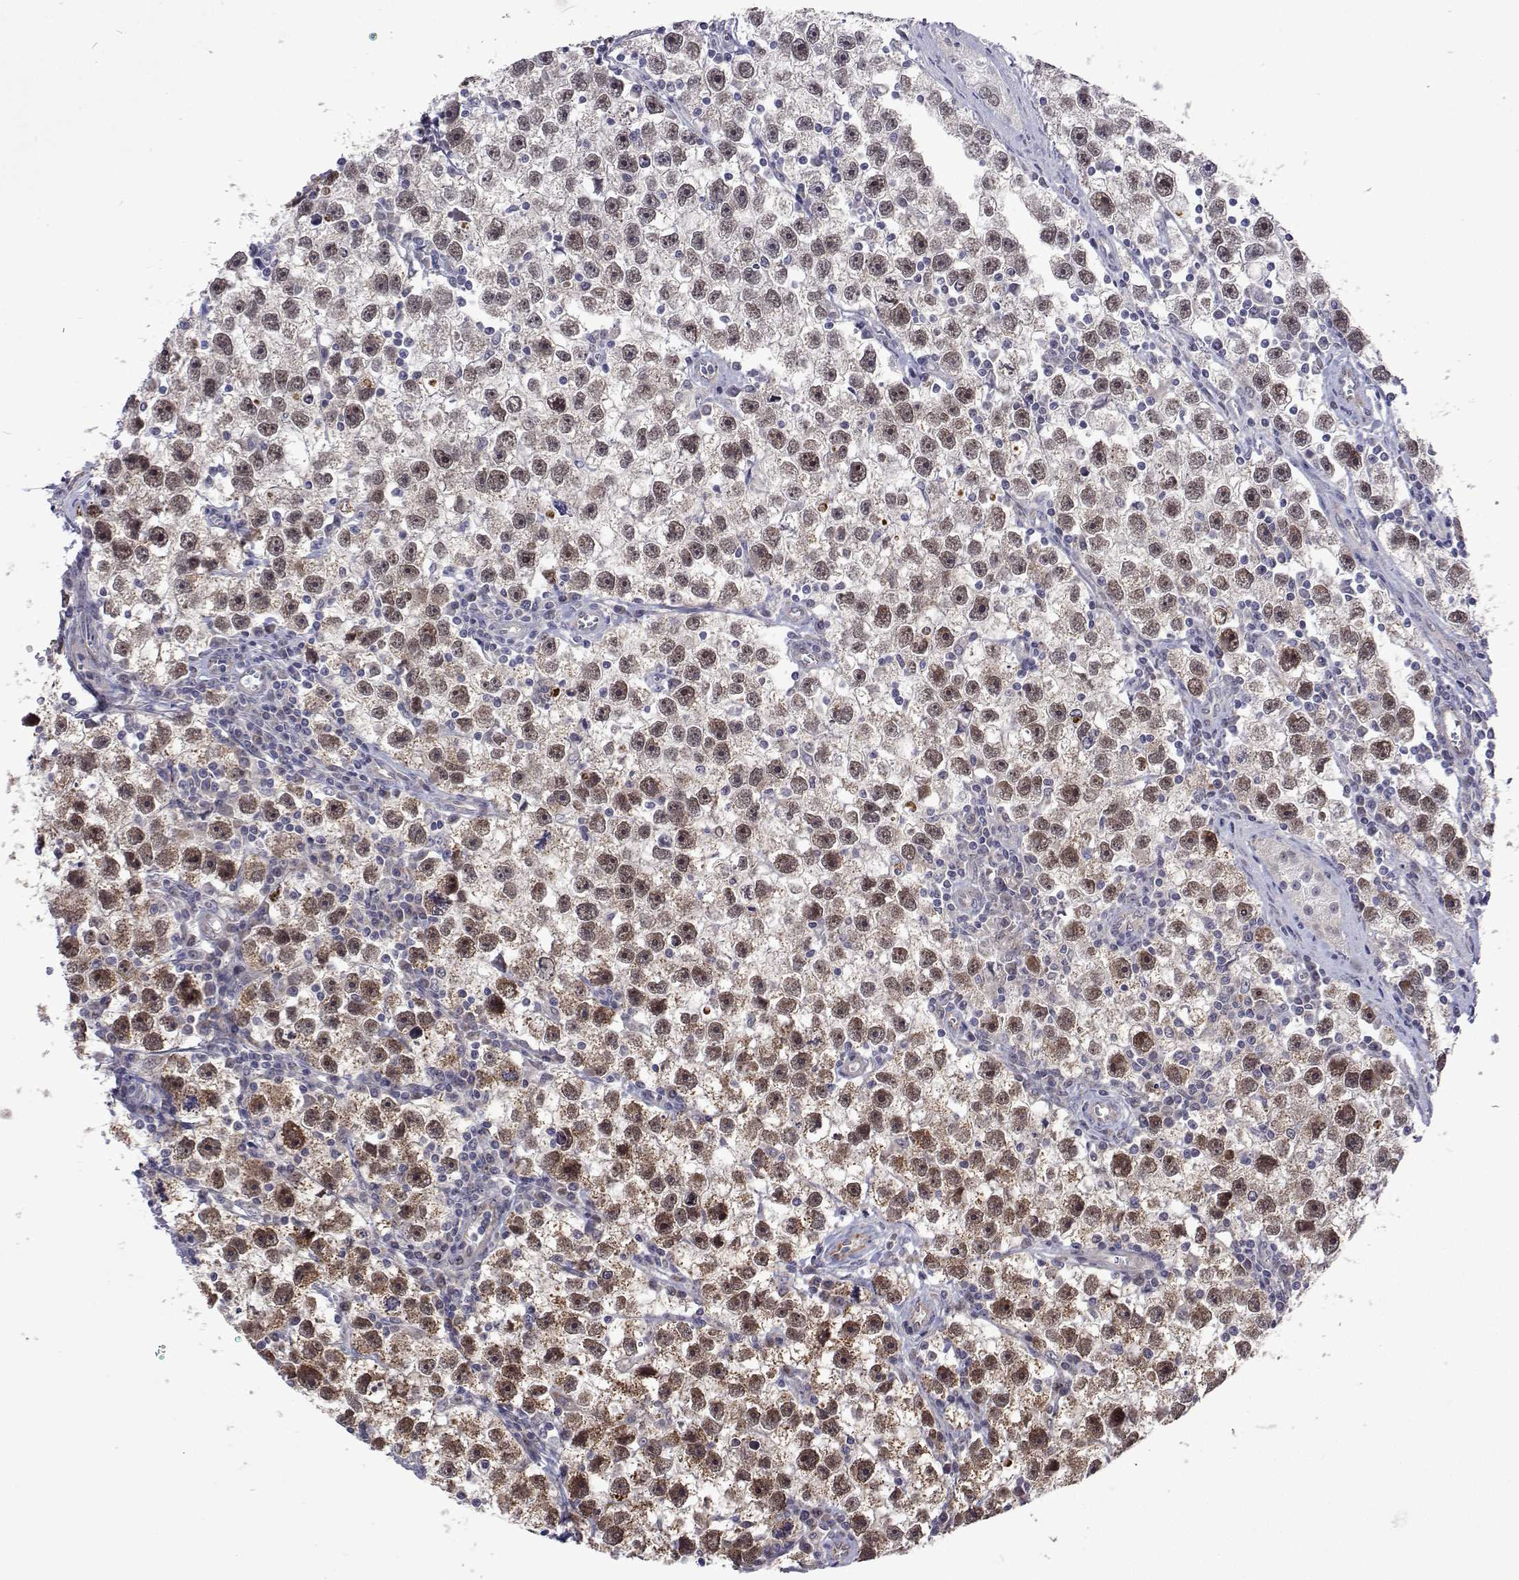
{"staining": {"intensity": "moderate", "quantity": ">75%", "location": "cytoplasmic/membranous,nuclear"}, "tissue": "testis cancer", "cell_type": "Tumor cells", "image_type": "cancer", "snomed": [{"axis": "morphology", "description": "Seminoma, NOS"}, {"axis": "topography", "description": "Testis"}], "caption": "Human seminoma (testis) stained with a brown dye exhibits moderate cytoplasmic/membranous and nuclear positive staining in approximately >75% of tumor cells.", "gene": "DHTKD1", "patient": {"sex": "male", "age": 30}}